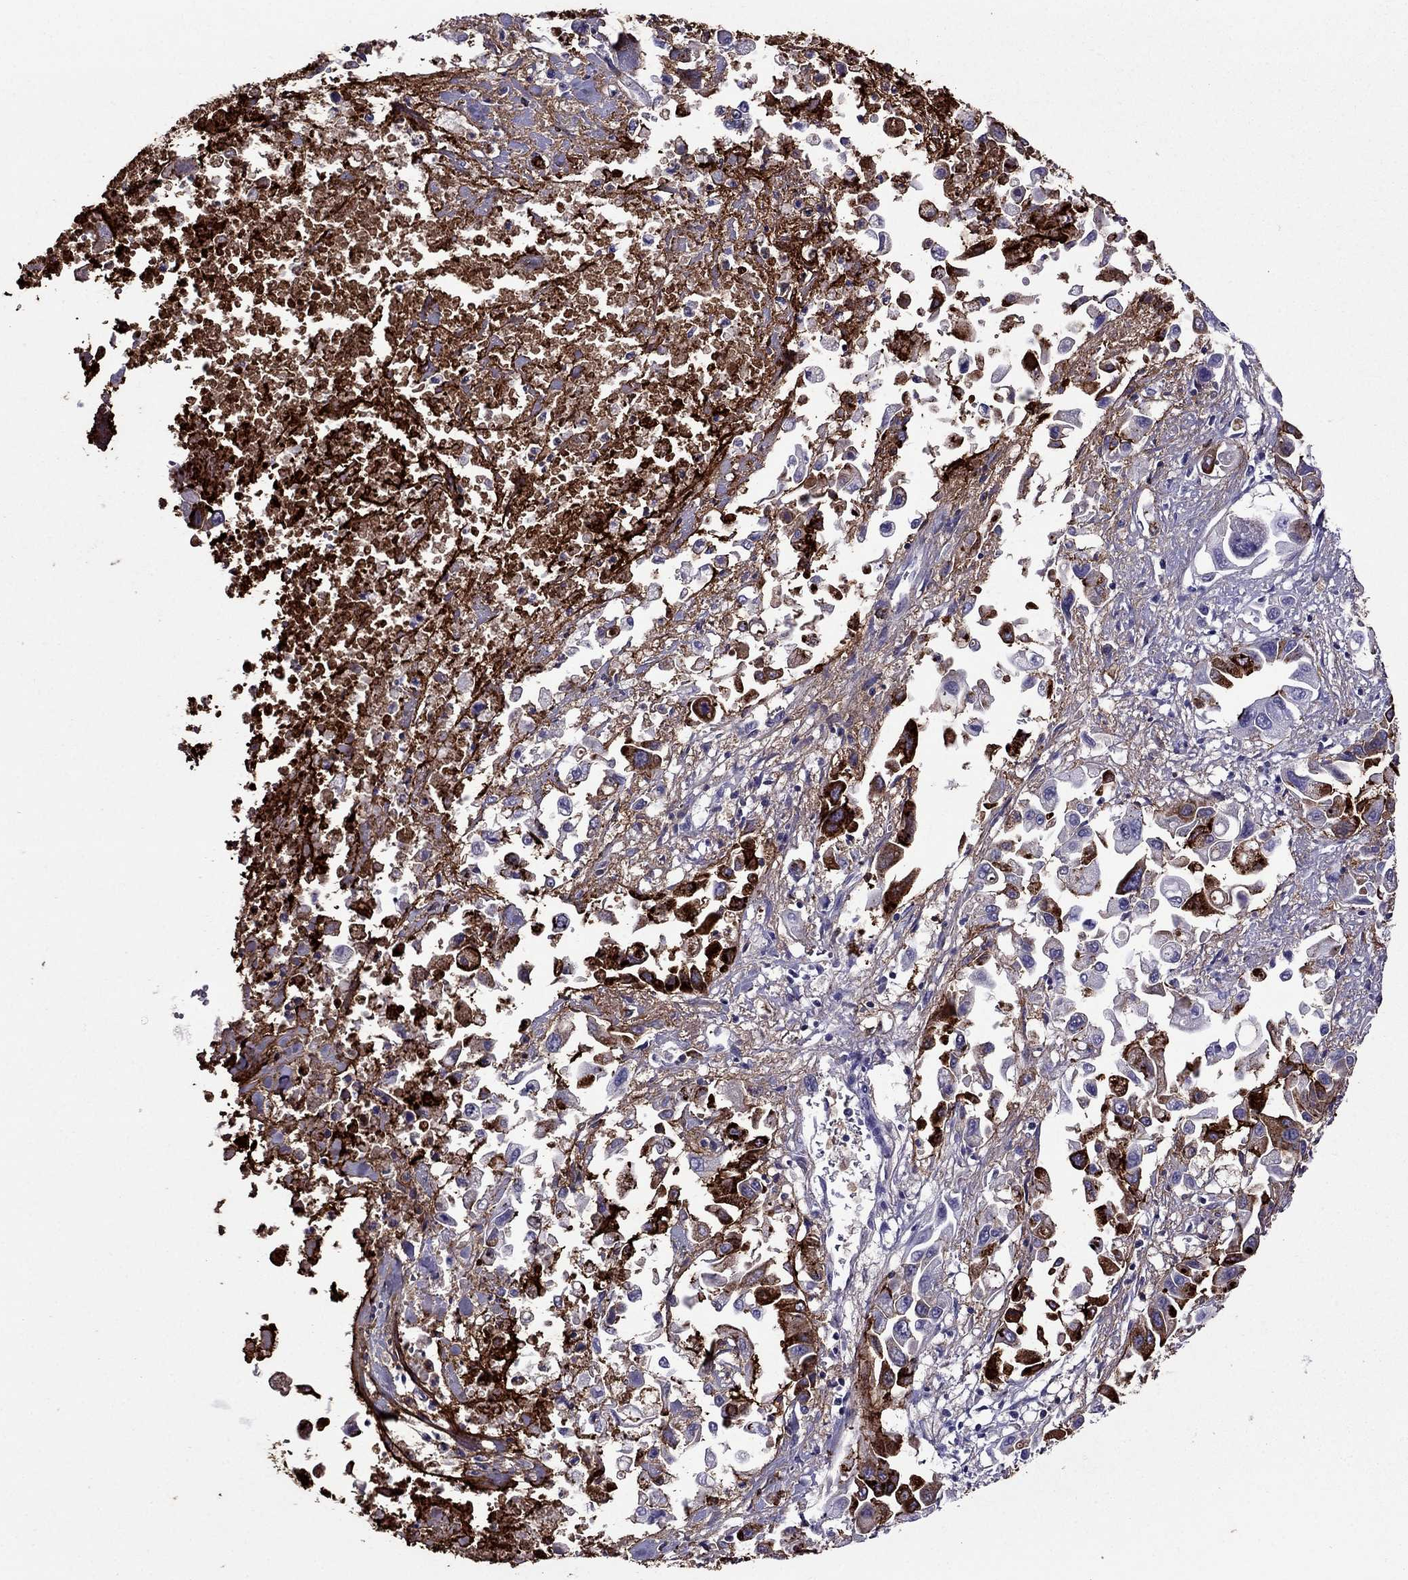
{"staining": {"intensity": "strong", "quantity": "<25%", "location": "cytoplasmic/membranous"}, "tissue": "pancreatic cancer", "cell_type": "Tumor cells", "image_type": "cancer", "snomed": [{"axis": "morphology", "description": "Adenocarcinoma, NOS"}, {"axis": "topography", "description": "Pancreas"}], "caption": "DAB immunohistochemical staining of pancreatic cancer (adenocarcinoma) shows strong cytoplasmic/membranous protein staining in approximately <25% of tumor cells.", "gene": "OLFM4", "patient": {"sex": "female", "age": 83}}